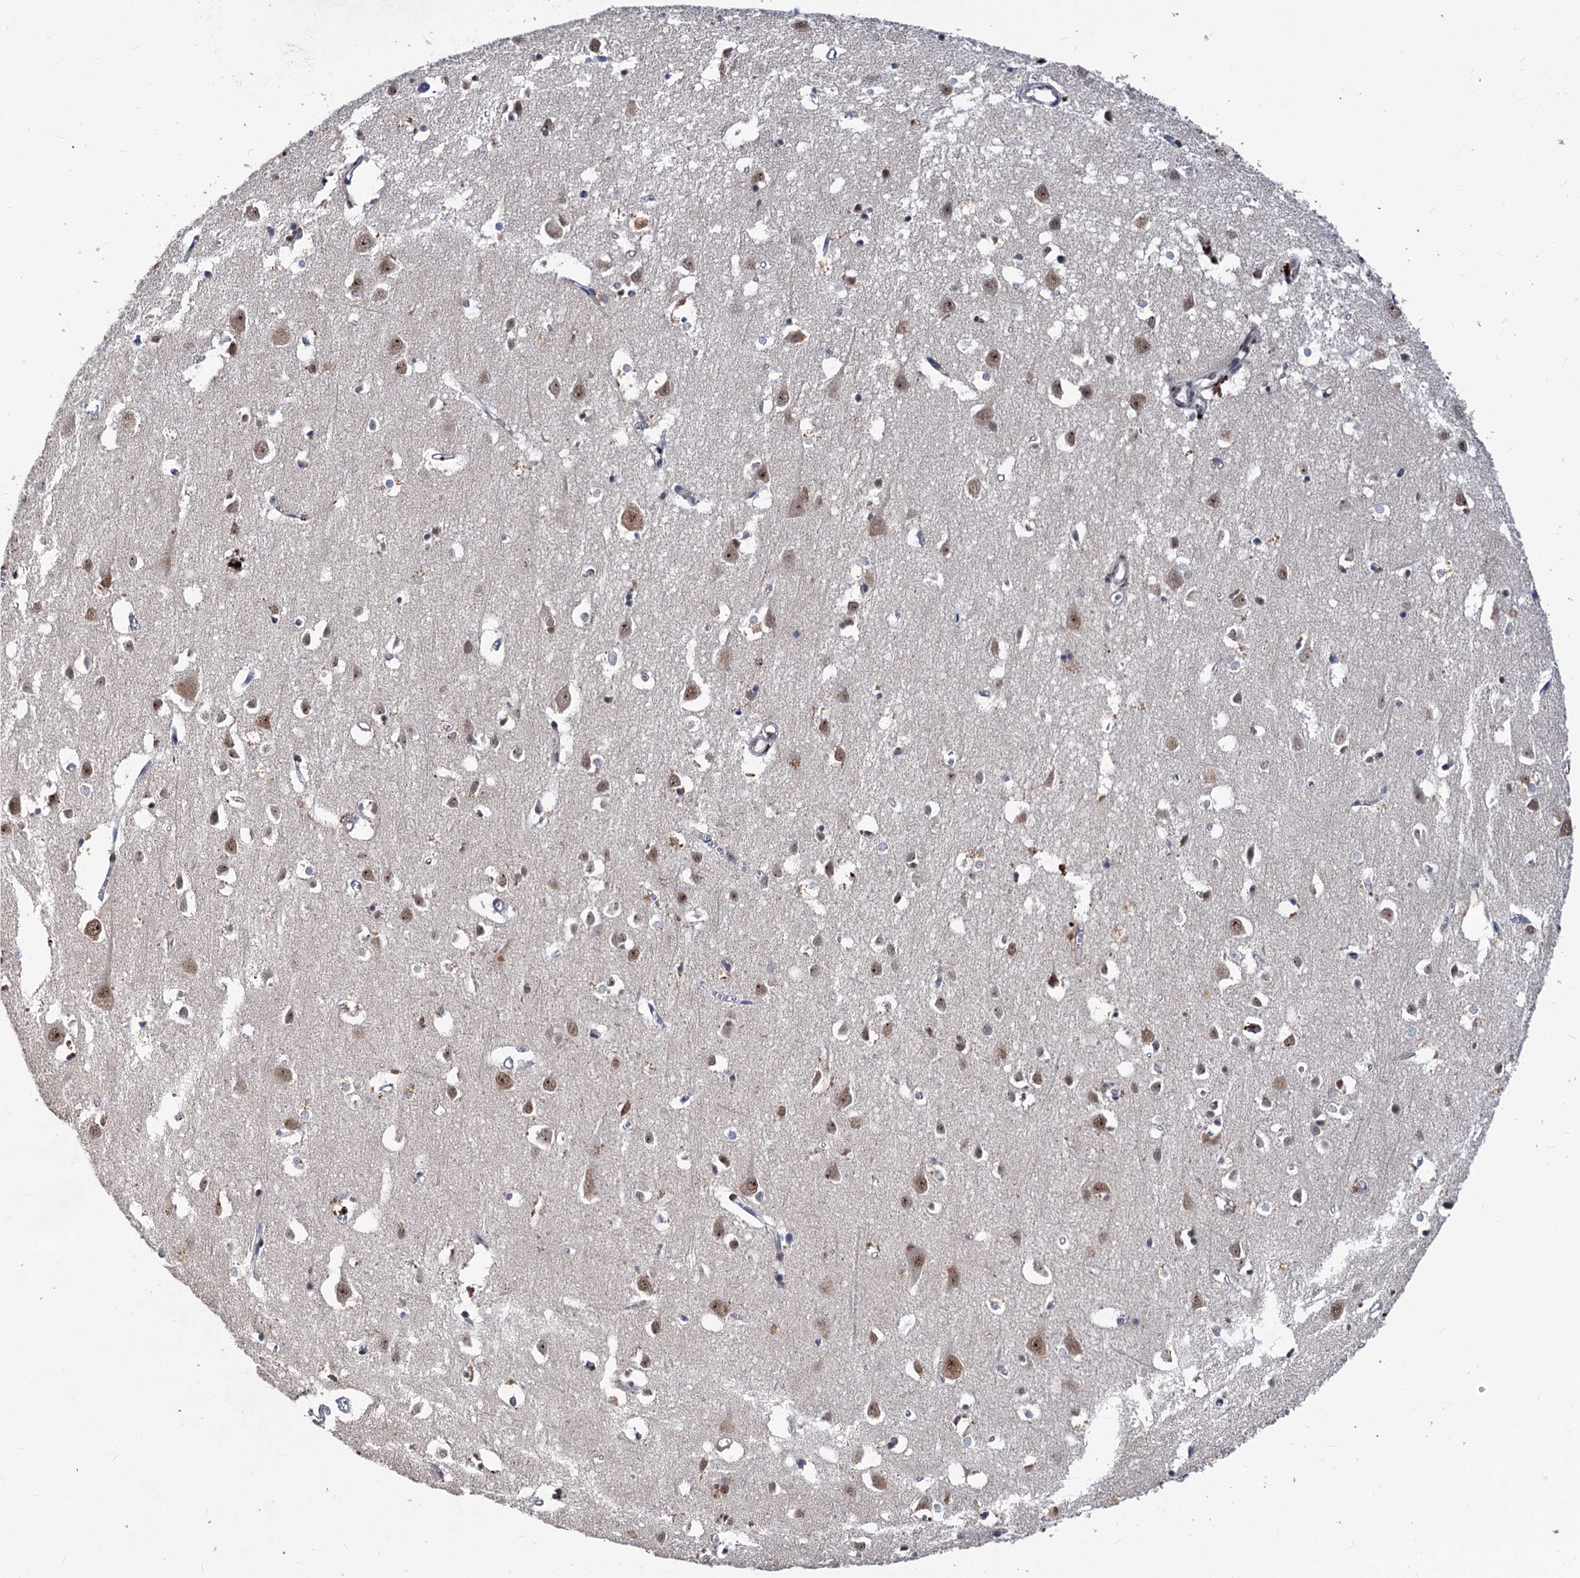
{"staining": {"intensity": "weak", "quantity": "25%-75%", "location": "nuclear"}, "tissue": "cerebral cortex", "cell_type": "Endothelial cells", "image_type": "normal", "snomed": [{"axis": "morphology", "description": "Normal tissue, NOS"}, {"axis": "topography", "description": "Cerebral cortex"}], "caption": "Immunohistochemistry (IHC) of benign human cerebral cortex exhibits low levels of weak nuclear expression in about 25%-75% of endothelial cells.", "gene": "PHF8", "patient": {"sex": "female", "age": 64}}